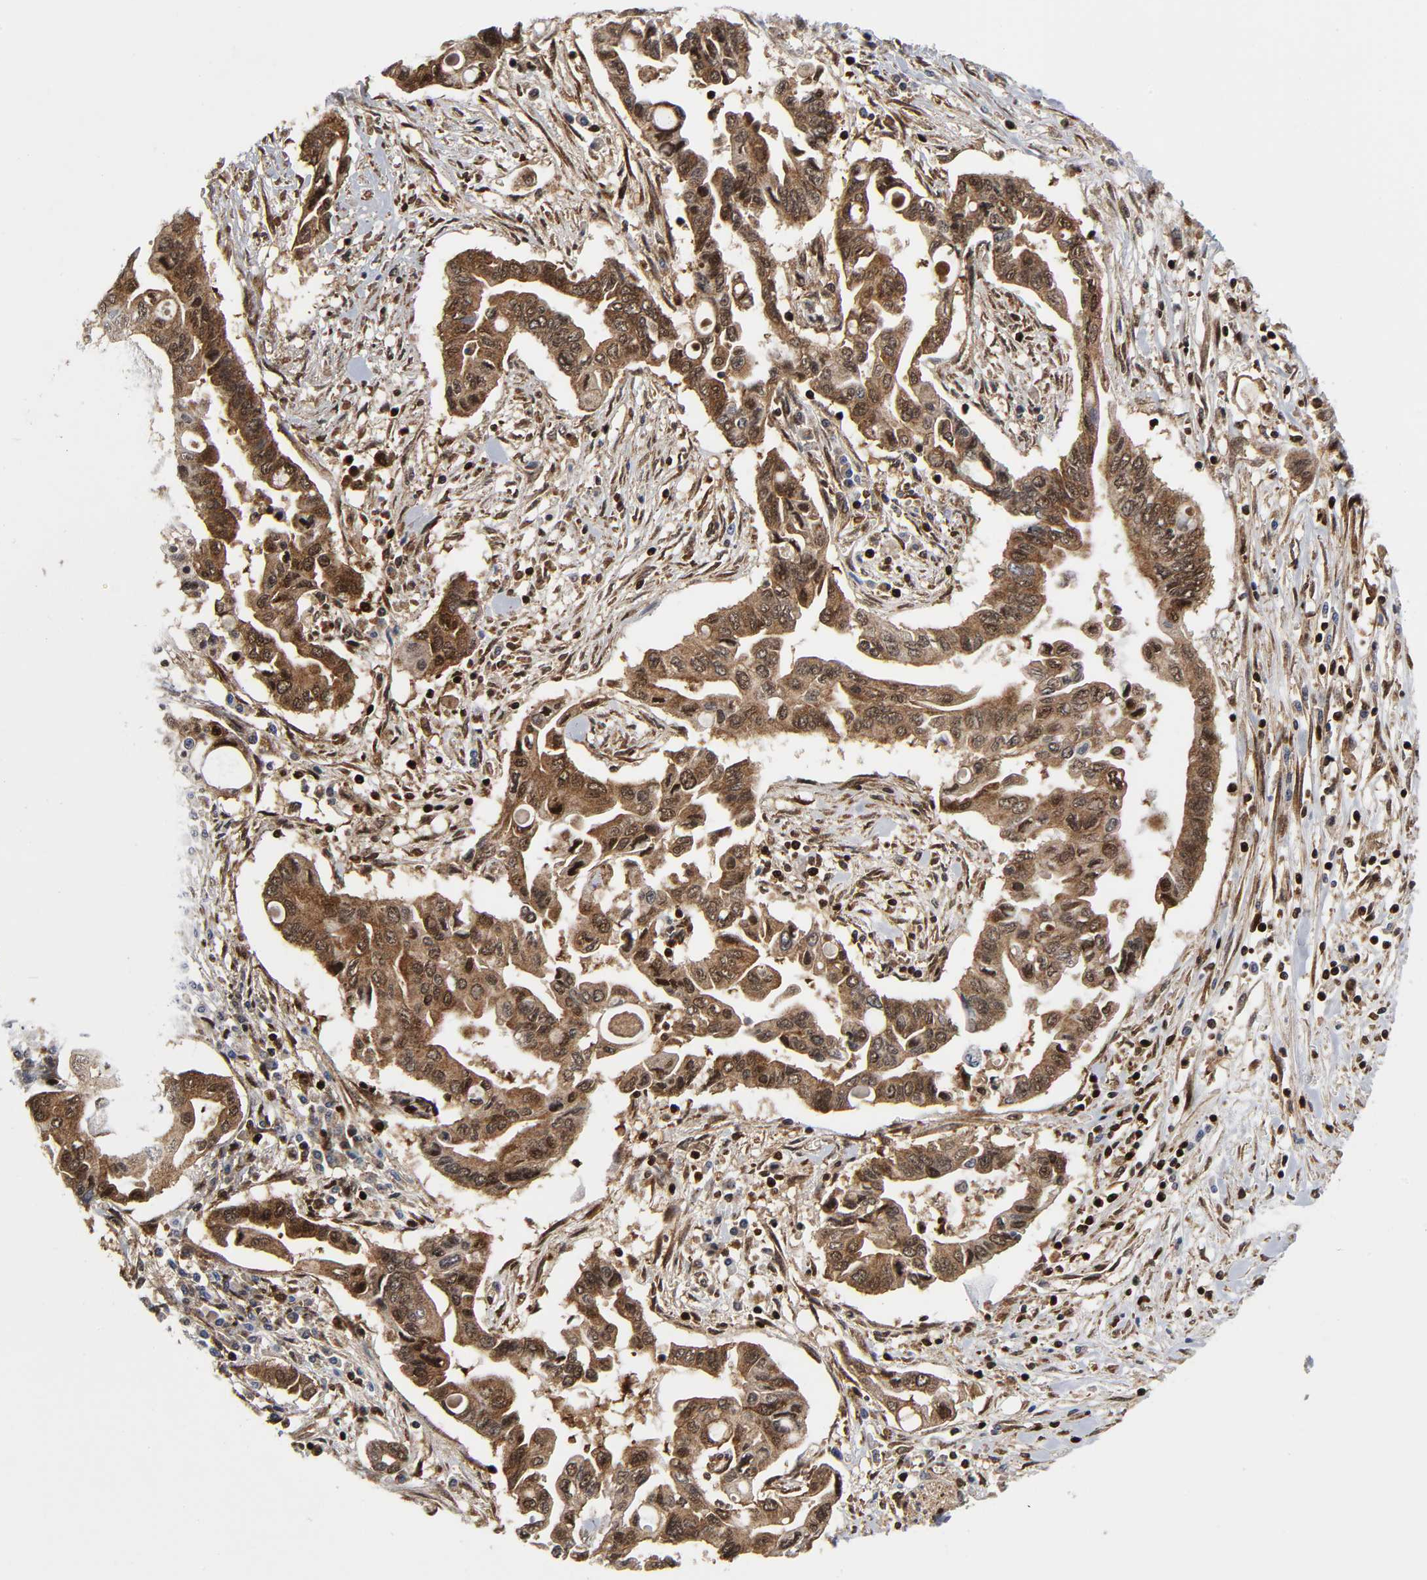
{"staining": {"intensity": "moderate", "quantity": ">75%", "location": "cytoplasmic/membranous"}, "tissue": "pancreatic cancer", "cell_type": "Tumor cells", "image_type": "cancer", "snomed": [{"axis": "morphology", "description": "Adenocarcinoma, NOS"}, {"axis": "topography", "description": "Pancreas"}], "caption": "IHC (DAB) staining of human pancreatic cancer (adenocarcinoma) reveals moderate cytoplasmic/membranous protein expression in approximately >75% of tumor cells.", "gene": "MAPK1", "patient": {"sex": "female", "age": 57}}